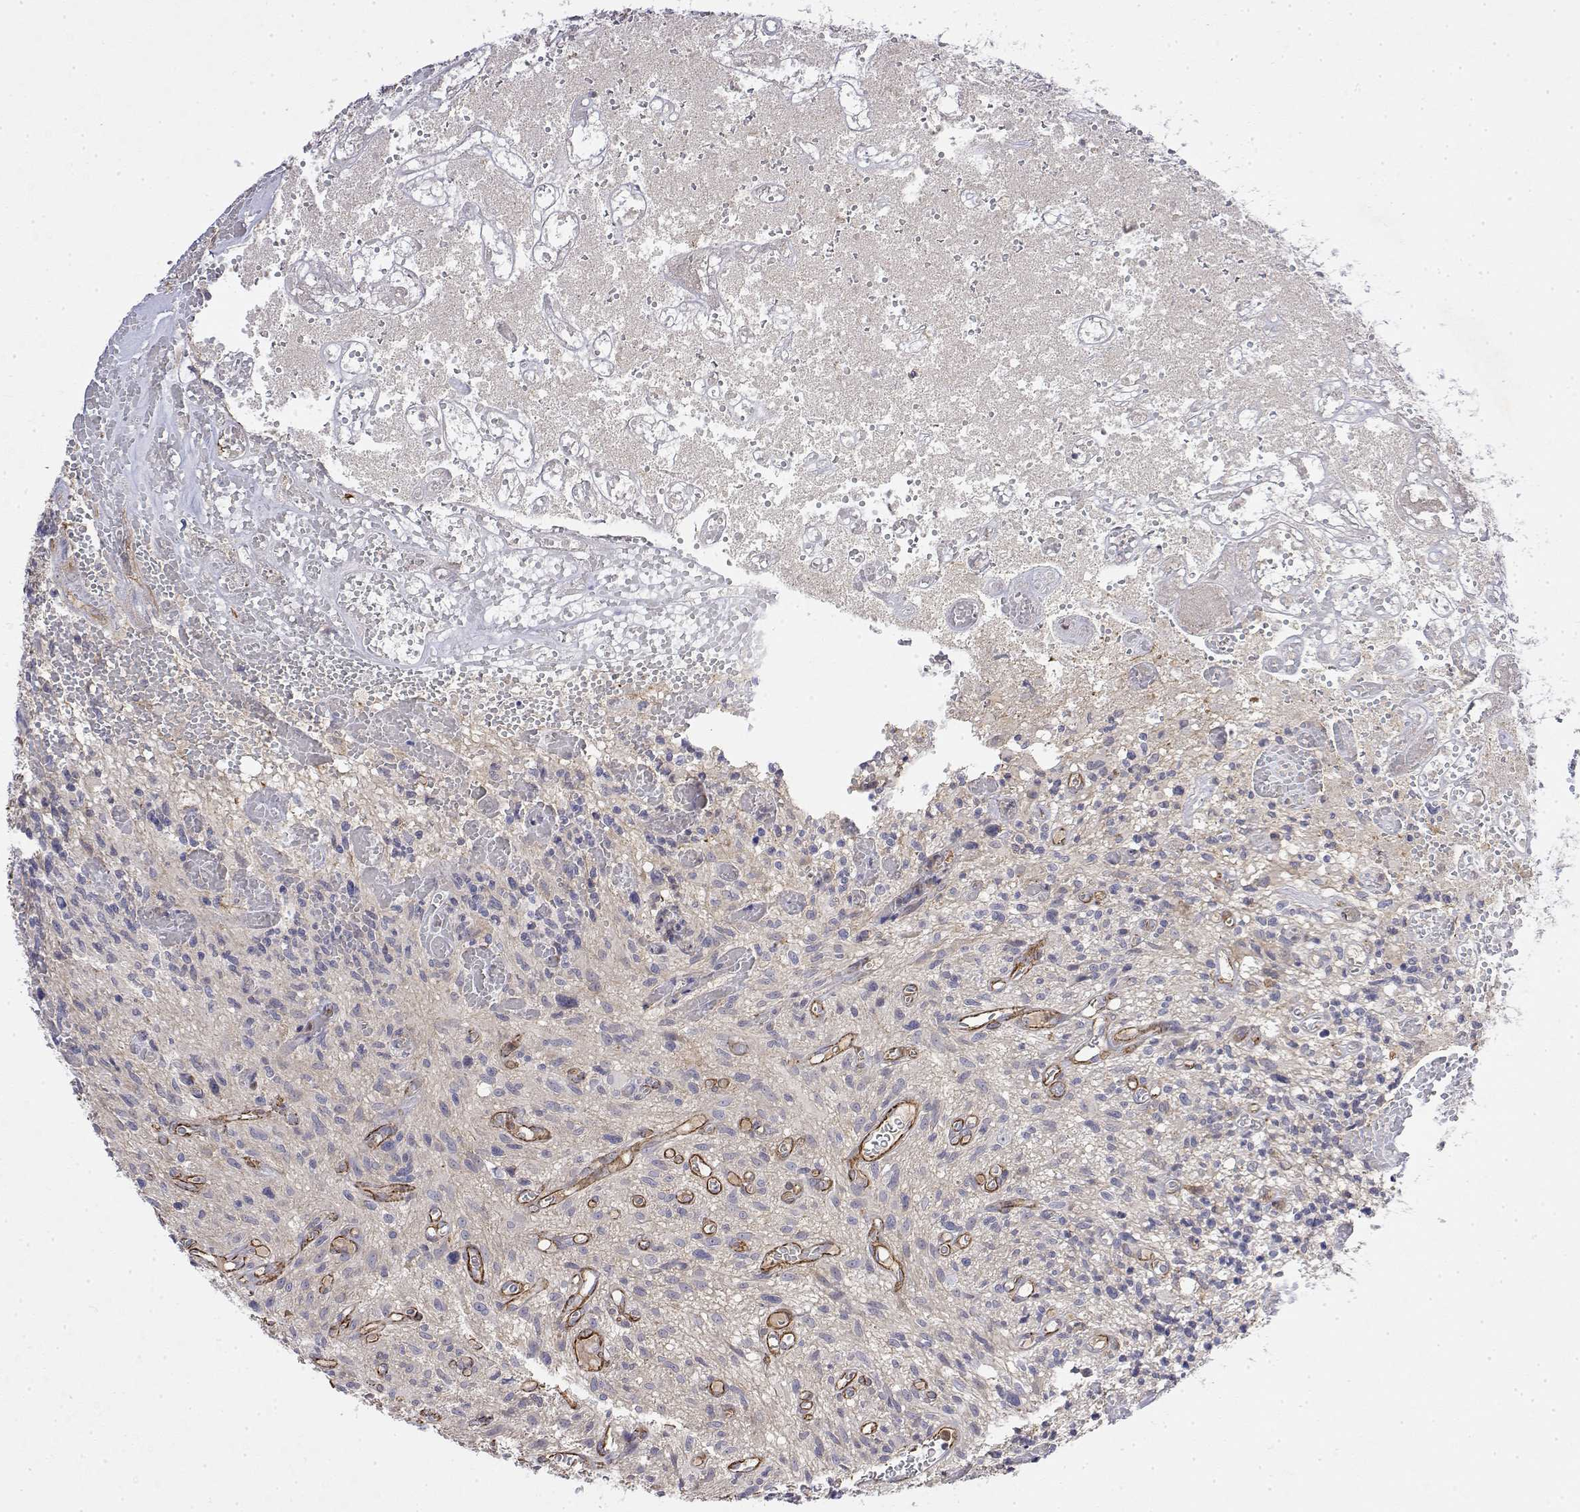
{"staining": {"intensity": "negative", "quantity": "none", "location": "none"}, "tissue": "glioma", "cell_type": "Tumor cells", "image_type": "cancer", "snomed": [{"axis": "morphology", "description": "Glioma, malignant, High grade"}, {"axis": "topography", "description": "Brain"}], "caption": "Protein analysis of glioma demonstrates no significant positivity in tumor cells. (DAB (3,3'-diaminobenzidine) immunohistochemistry, high magnification).", "gene": "SOWAHD", "patient": {"sex": "male", "age": 75}}